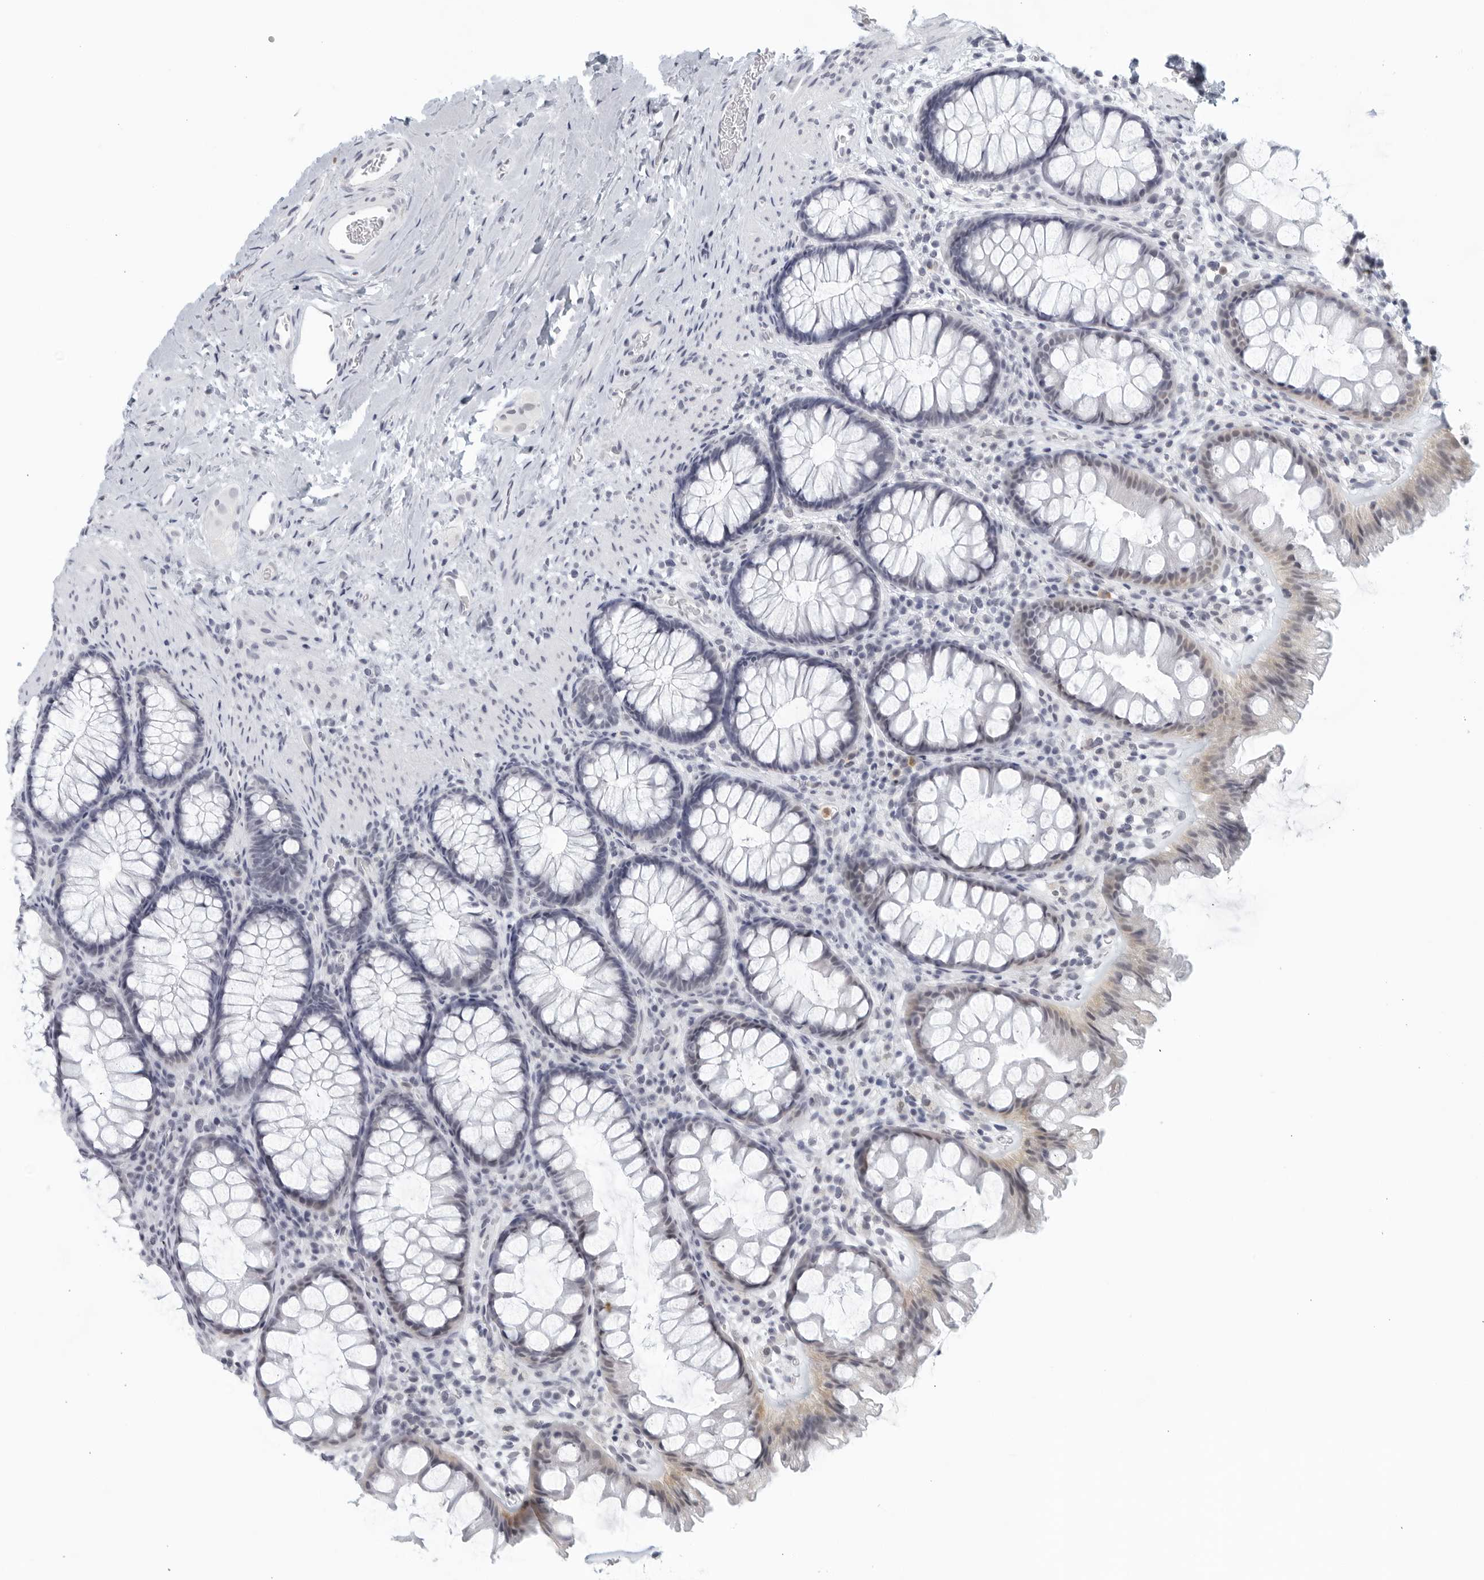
{"staining": {"intensity": "negative", "quantity": "none", "location": "none"}, "tissue": "colon", "cell_type": "Endothelial cells", "image_type": "normal", "snomed": [{"axis": "morphology", "description": "Normal tissue, NOS"}, {"axis": "topography", "description": "Colon"}], "caption": "Normal colon was stained to show a protein in brown. There is no significant staining in endothelial cells.", "gene": "KLK7", "patient": {"sex": "female", "age": 62}}